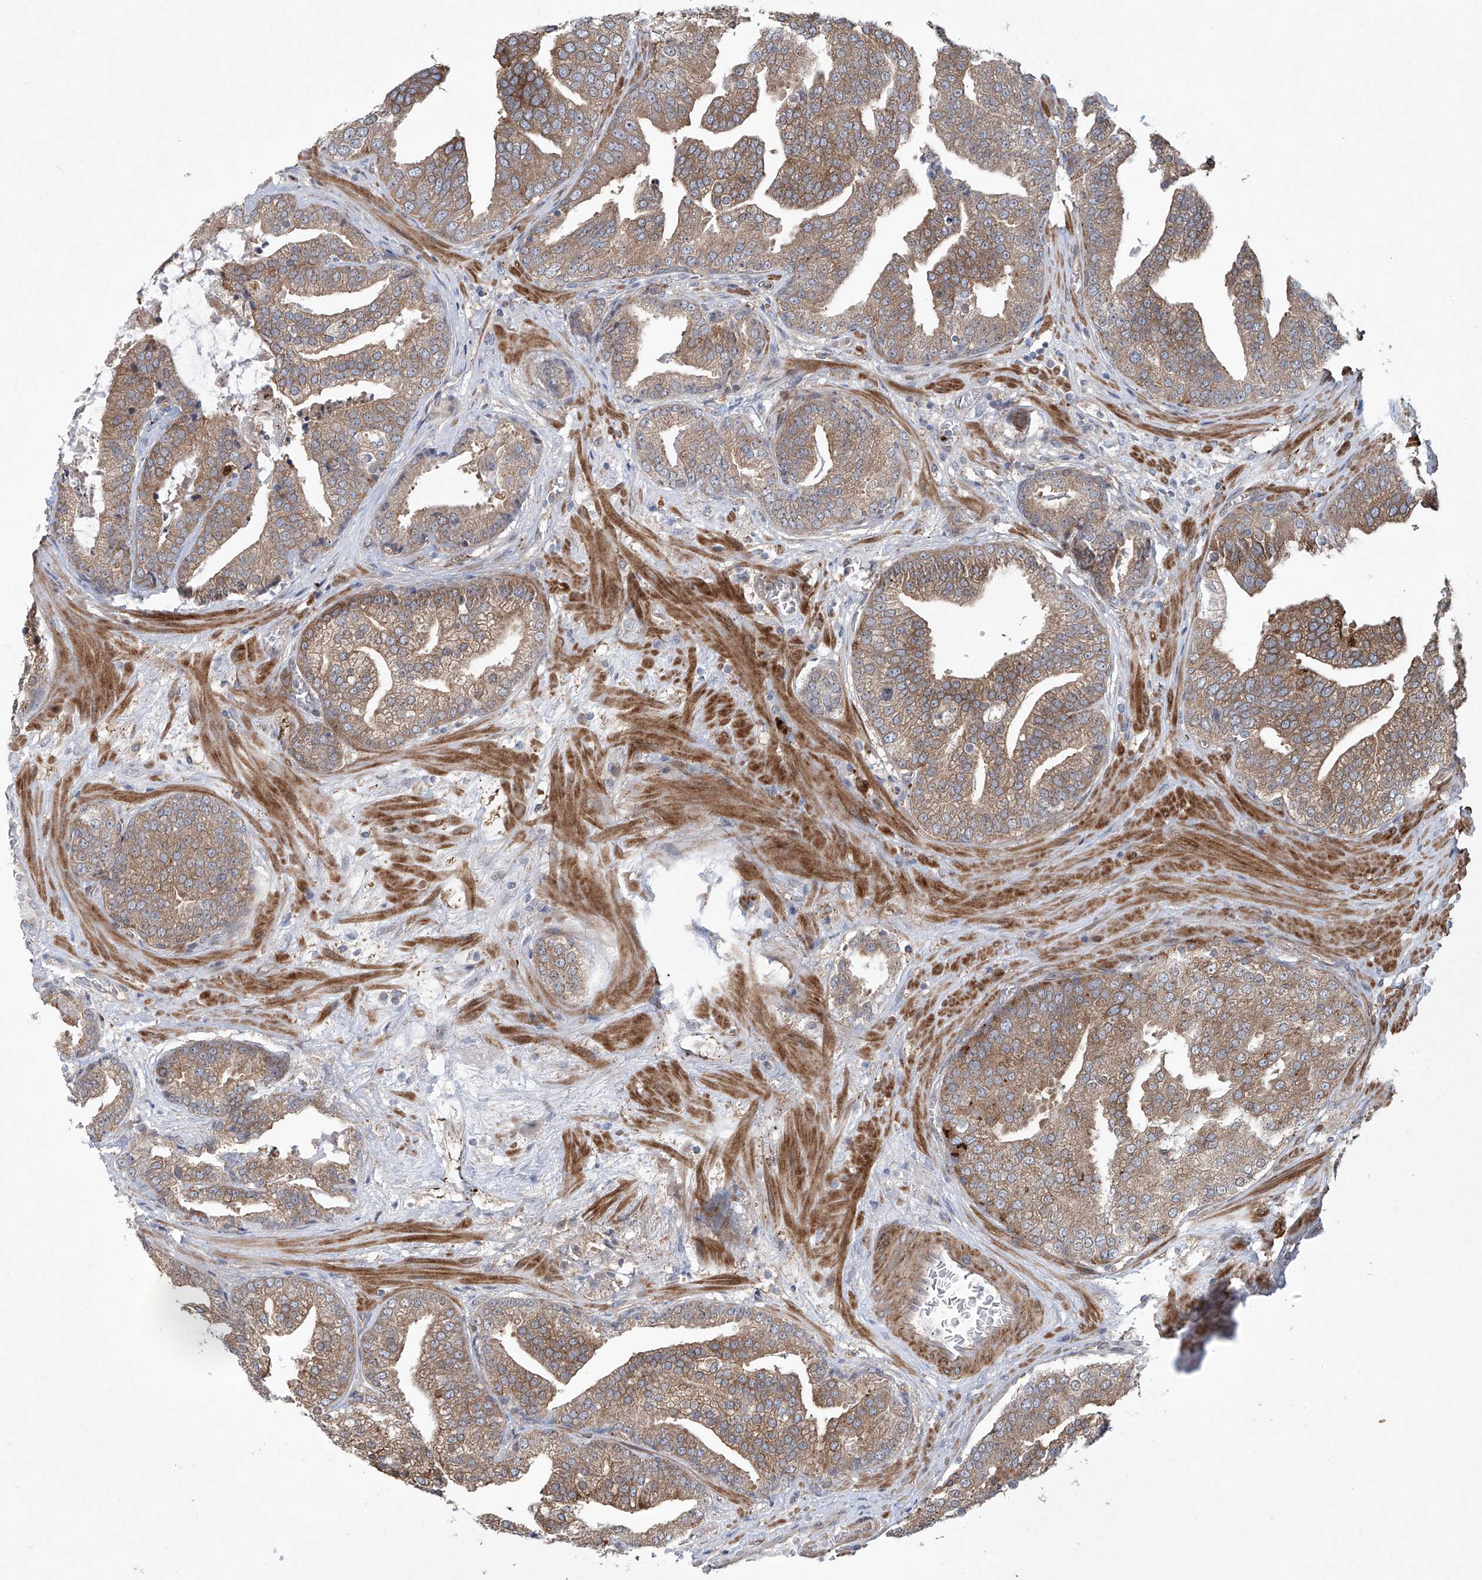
{"staining": {"intensity": "moderate", "quantity": ">75%", "location": "cytoplasmic/membranous"}, "tissue": "prostate cancer", "cell_type": "Tumor cells", "image_type": "cancer", "snomed": [{"axis": "morphology", "description": "Adenocarcinoma, Low grade"}, {"axis": "topography", "description": "Prostate"}], "caption": "Tumor cells show moderate cytoplasmic/membranous staining in about >75% of cells in low-grade adenocarcinoma (prostate).", "gene": "KLC4", "patient": {"sex": "male", "age": 67}}